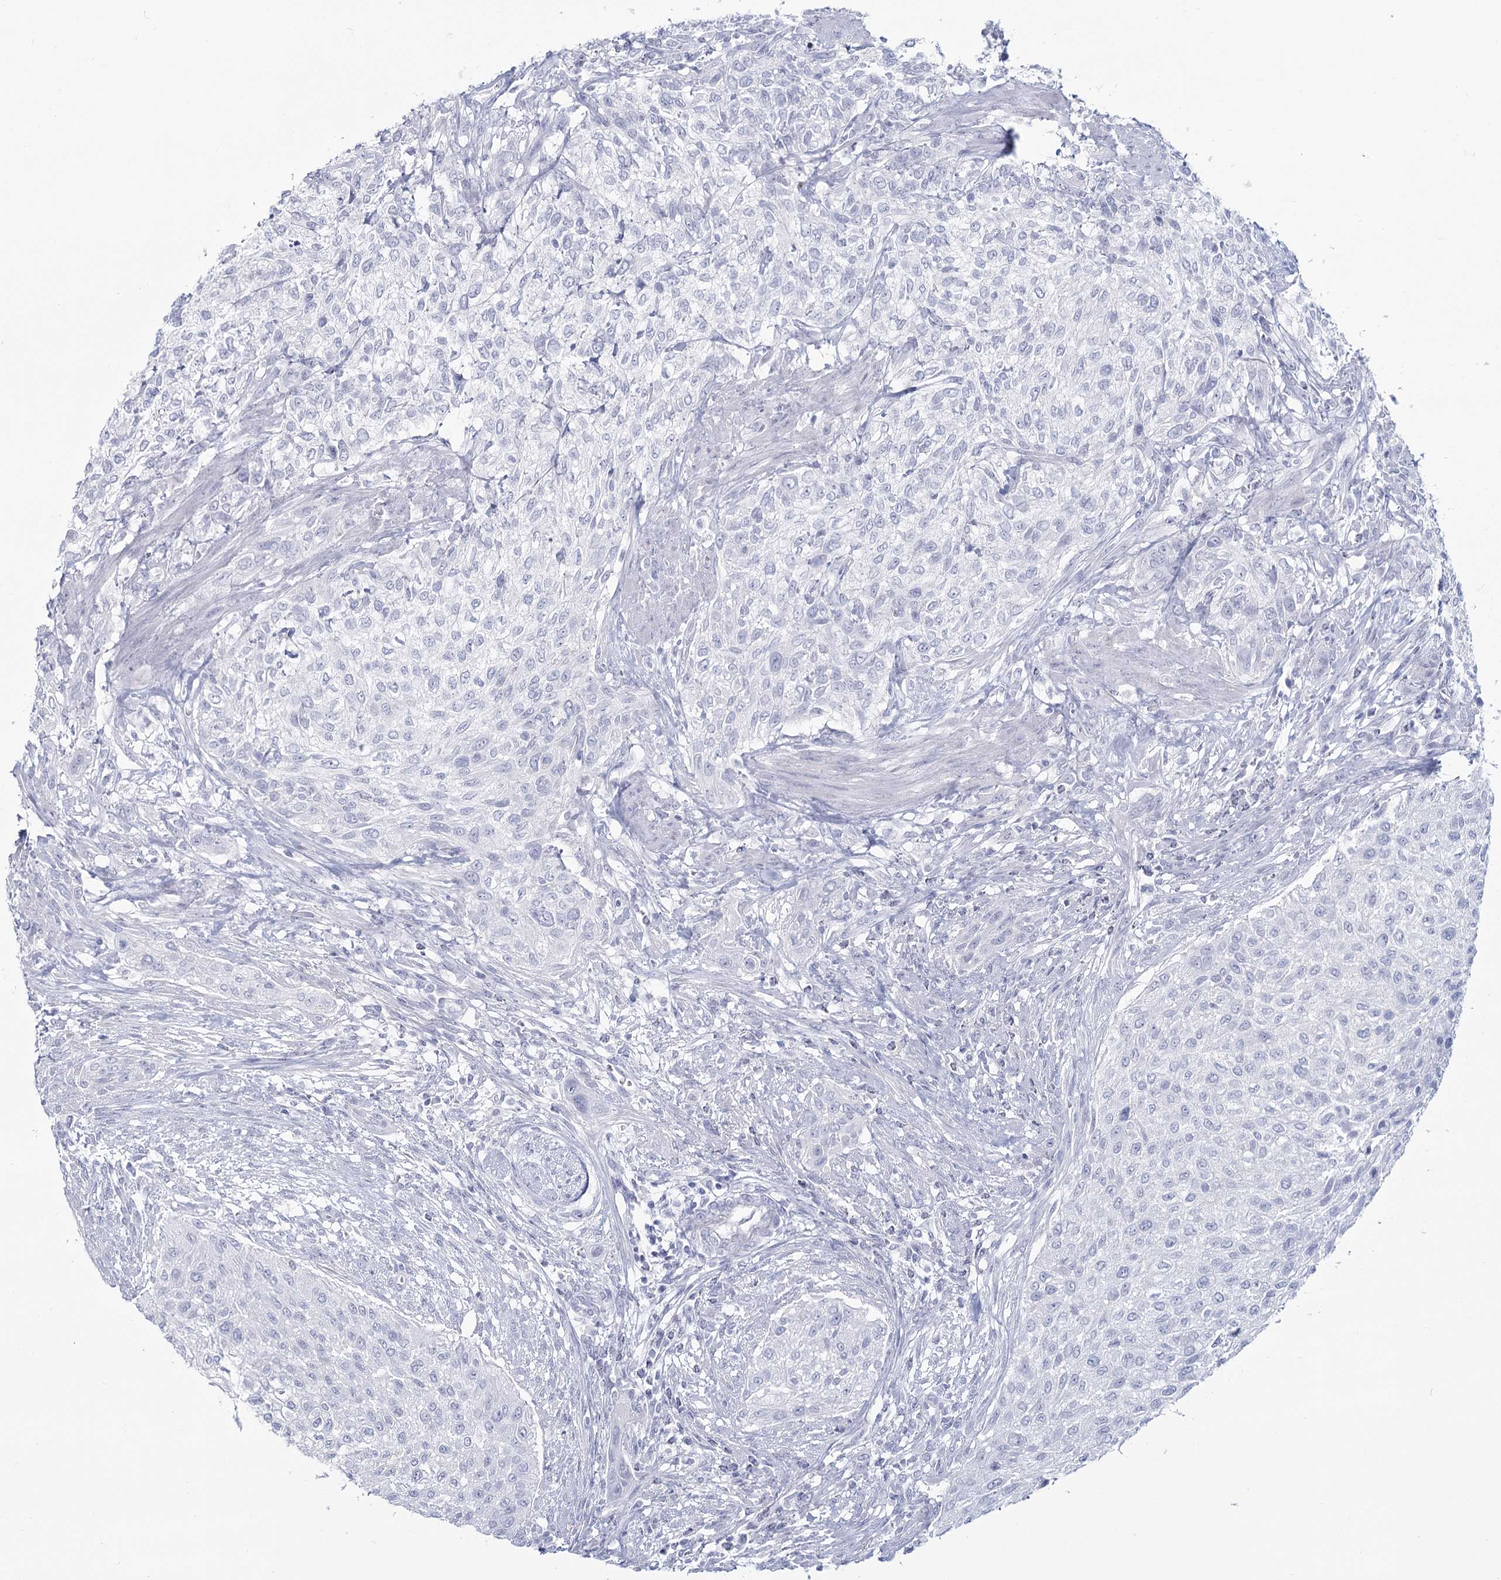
{"staining": {"intensity": "negative", "quantity": "none", "location": "none"}, "tissue": "urothelial cancer", "cell_type": "Tumor cells", "image_type": "cancer", "snomed": [{"axis": "morphology", "description": "Urothelial carcinoma, High grade"}, {"axis": "topography", "description": "Urinary bladder"}], "caption": "This is a micrograph of immunohistochemistry staining of urothelial carcinoma (high-grade), which shows no expression in tumor cells.", "gene": "SLC6A19", "patient": {"sex": "male", "age": 35}}